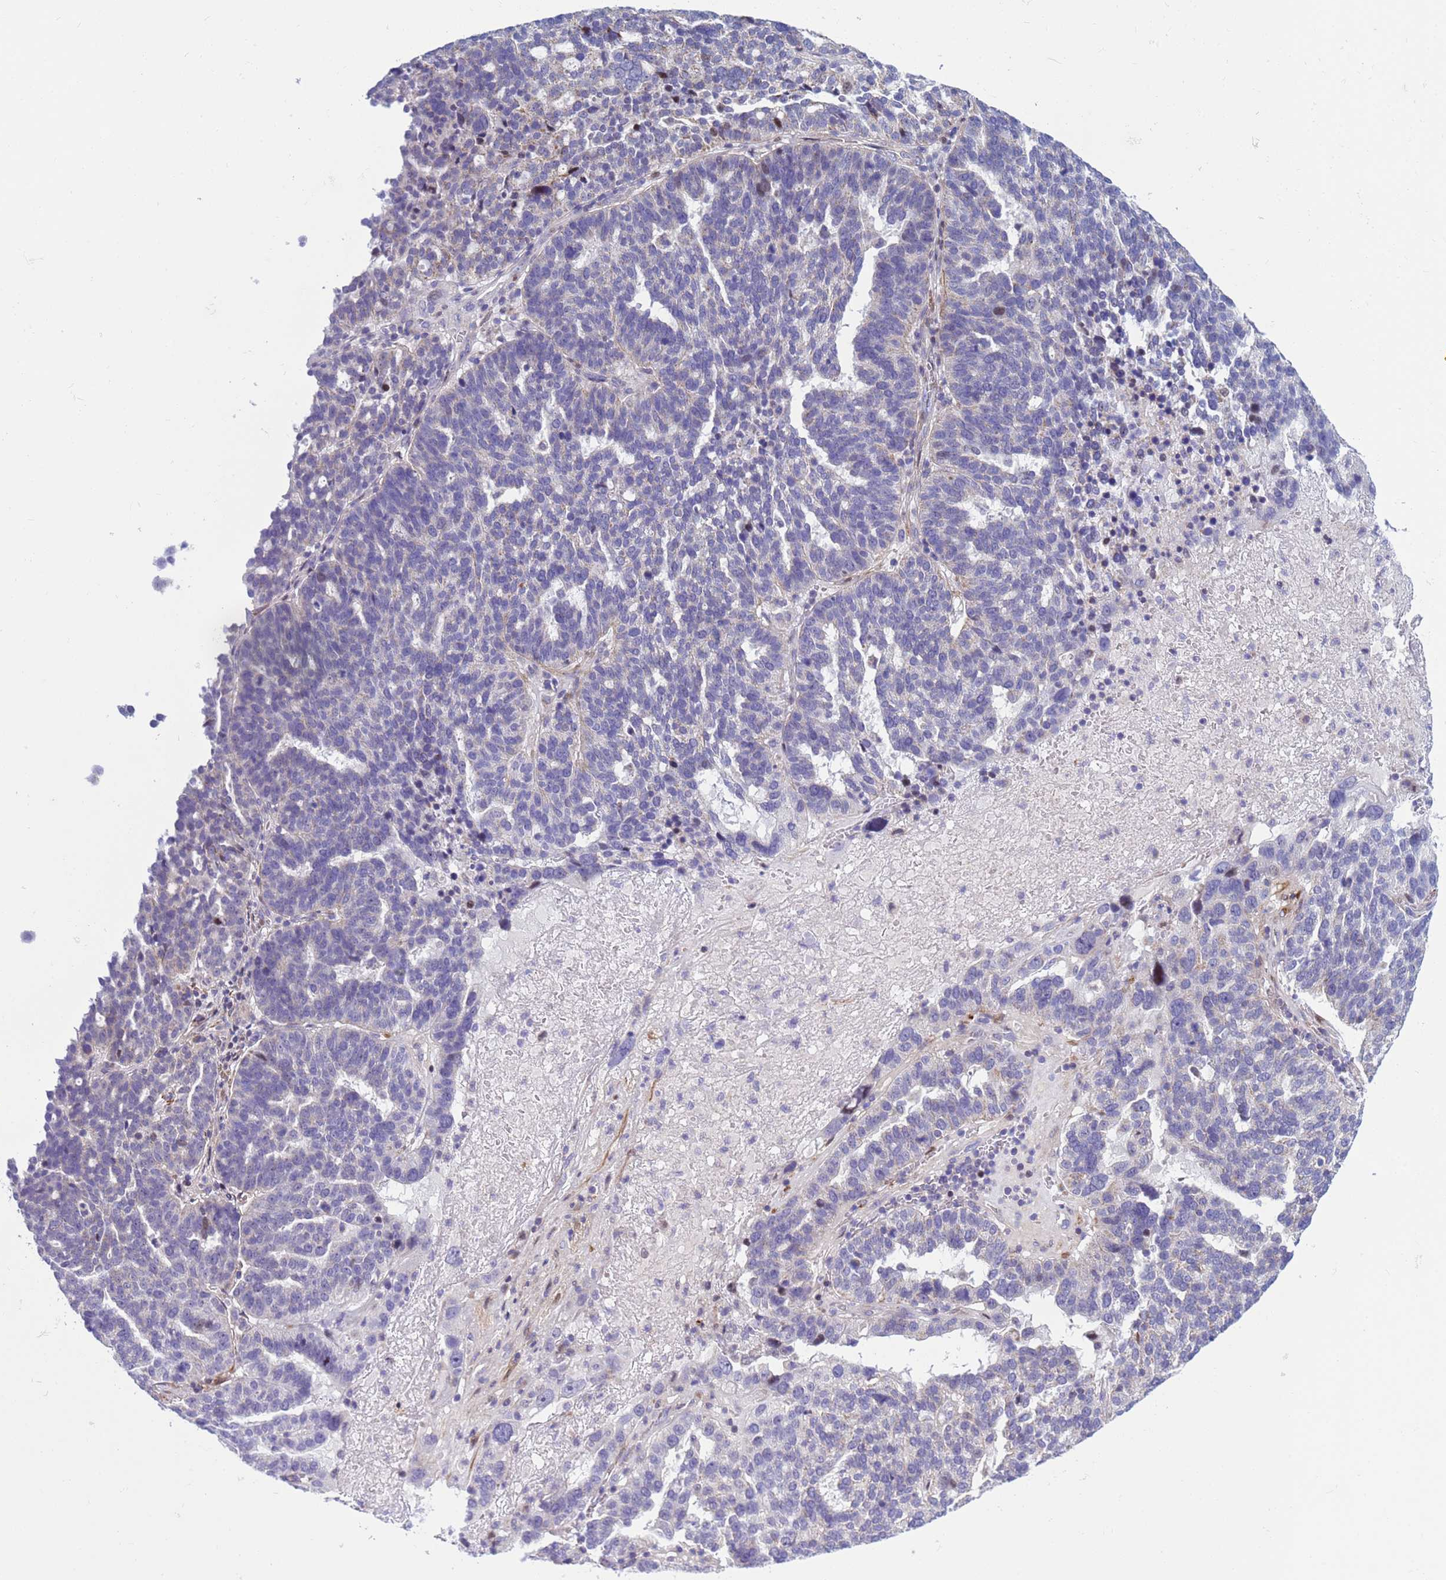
{"staining": {"intensity": "negative", "quantity": "none", "location": "none"}, "tissue": "ovarian cancer", "cell_type": "Tumor cells", "image_type": "cancer", "snomed": [{"axis": "morphology", "description": "Cystadenocarcinoma, serous, NOS"}, {"axis": "topography", "description": "Ovary"}], "caption": "High power microscopy histopathology image of an IHC image of ovarian serous cystadenocarcinoma, revealing no significant positivity in tumor cells.", "gene": "P2RX7", "patient": {"sex": "female", "age": 59}}